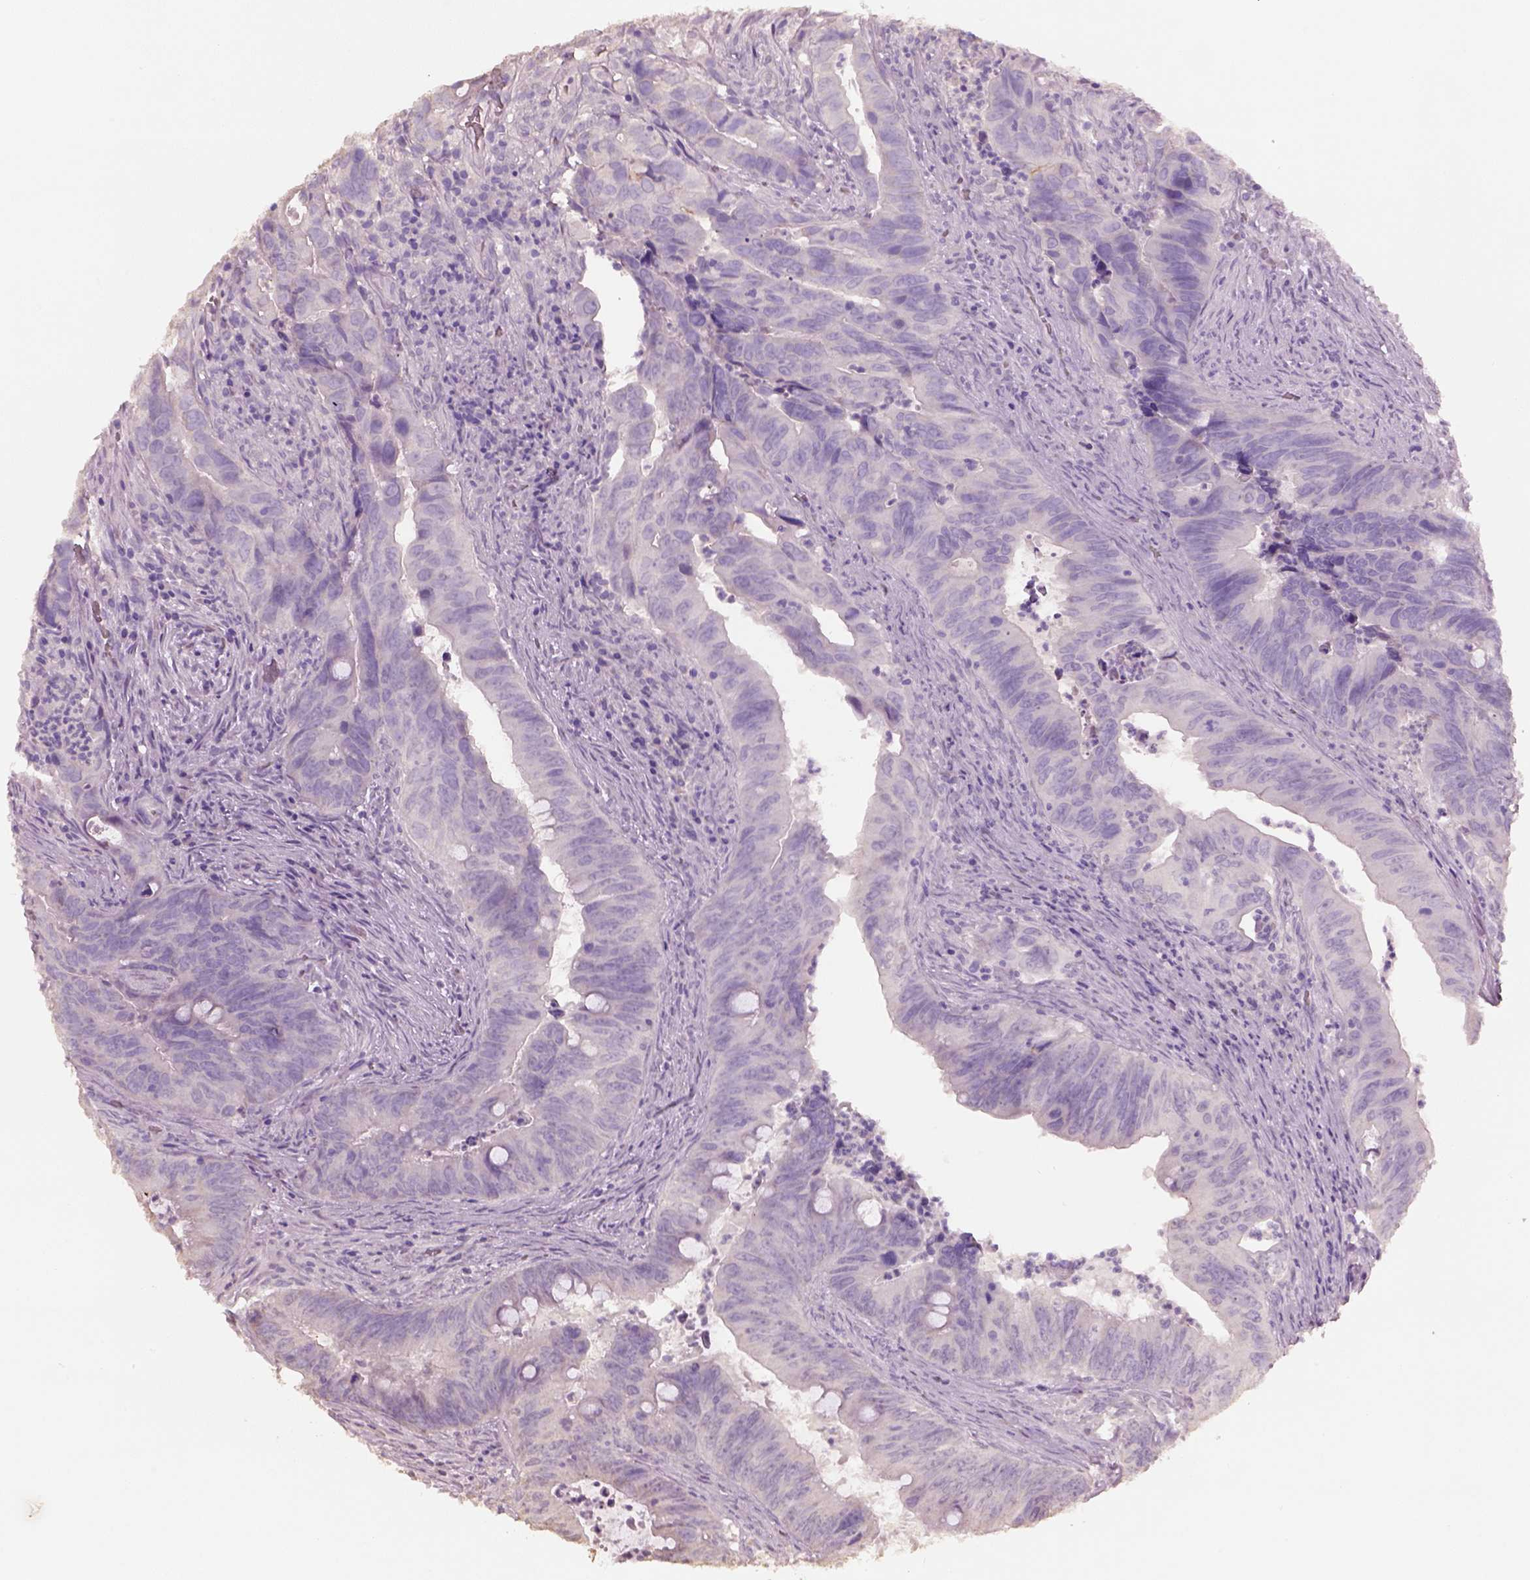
{"staining": {"intensity": "negative", "quantity": "none", "location": "none"}, "tissue": "colorectal cancer", "cell_type": "Tumor cells", "image_type": "cancer", "snomed": [{"axis": "morphology", "description": "Adenocarcinoma, NOS"}, {"axis": "topography", "description": "Colon"}], "caption": "Tumor cells are negative for protein expression in human adenocarcinoma (colorectal).", "gene": "KCNIP3", "patient": {"sex": "female", "age": 82}}